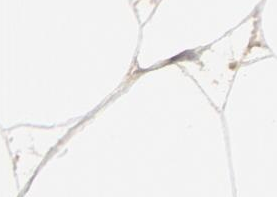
{"staining": {"intensity": "negative", "quantity": "none", "location": "none"}, "tissue": "adipose tissue", "cell_type": "Adipocytes", "image_type": "normal", "snomed": [{"axis": "morphology", "description": "Normal tissue, NOS"}, {"axis": "morphology", "description": "Duct carcinoma"}, {"axis": "topography", "description": "Breast"}, {"axis": "topography", "description": "Adipose tissue"}], "caption": "A histopathology image of human adipose tissue is negative for staining in adipocytes. (DAB (3,3'-diaminobenzidine) immunohistochemistry (IHC) with hematoxylin counter stain).", "gene": "FAM199X", "patient": {"sex": "female", "age": 37}}